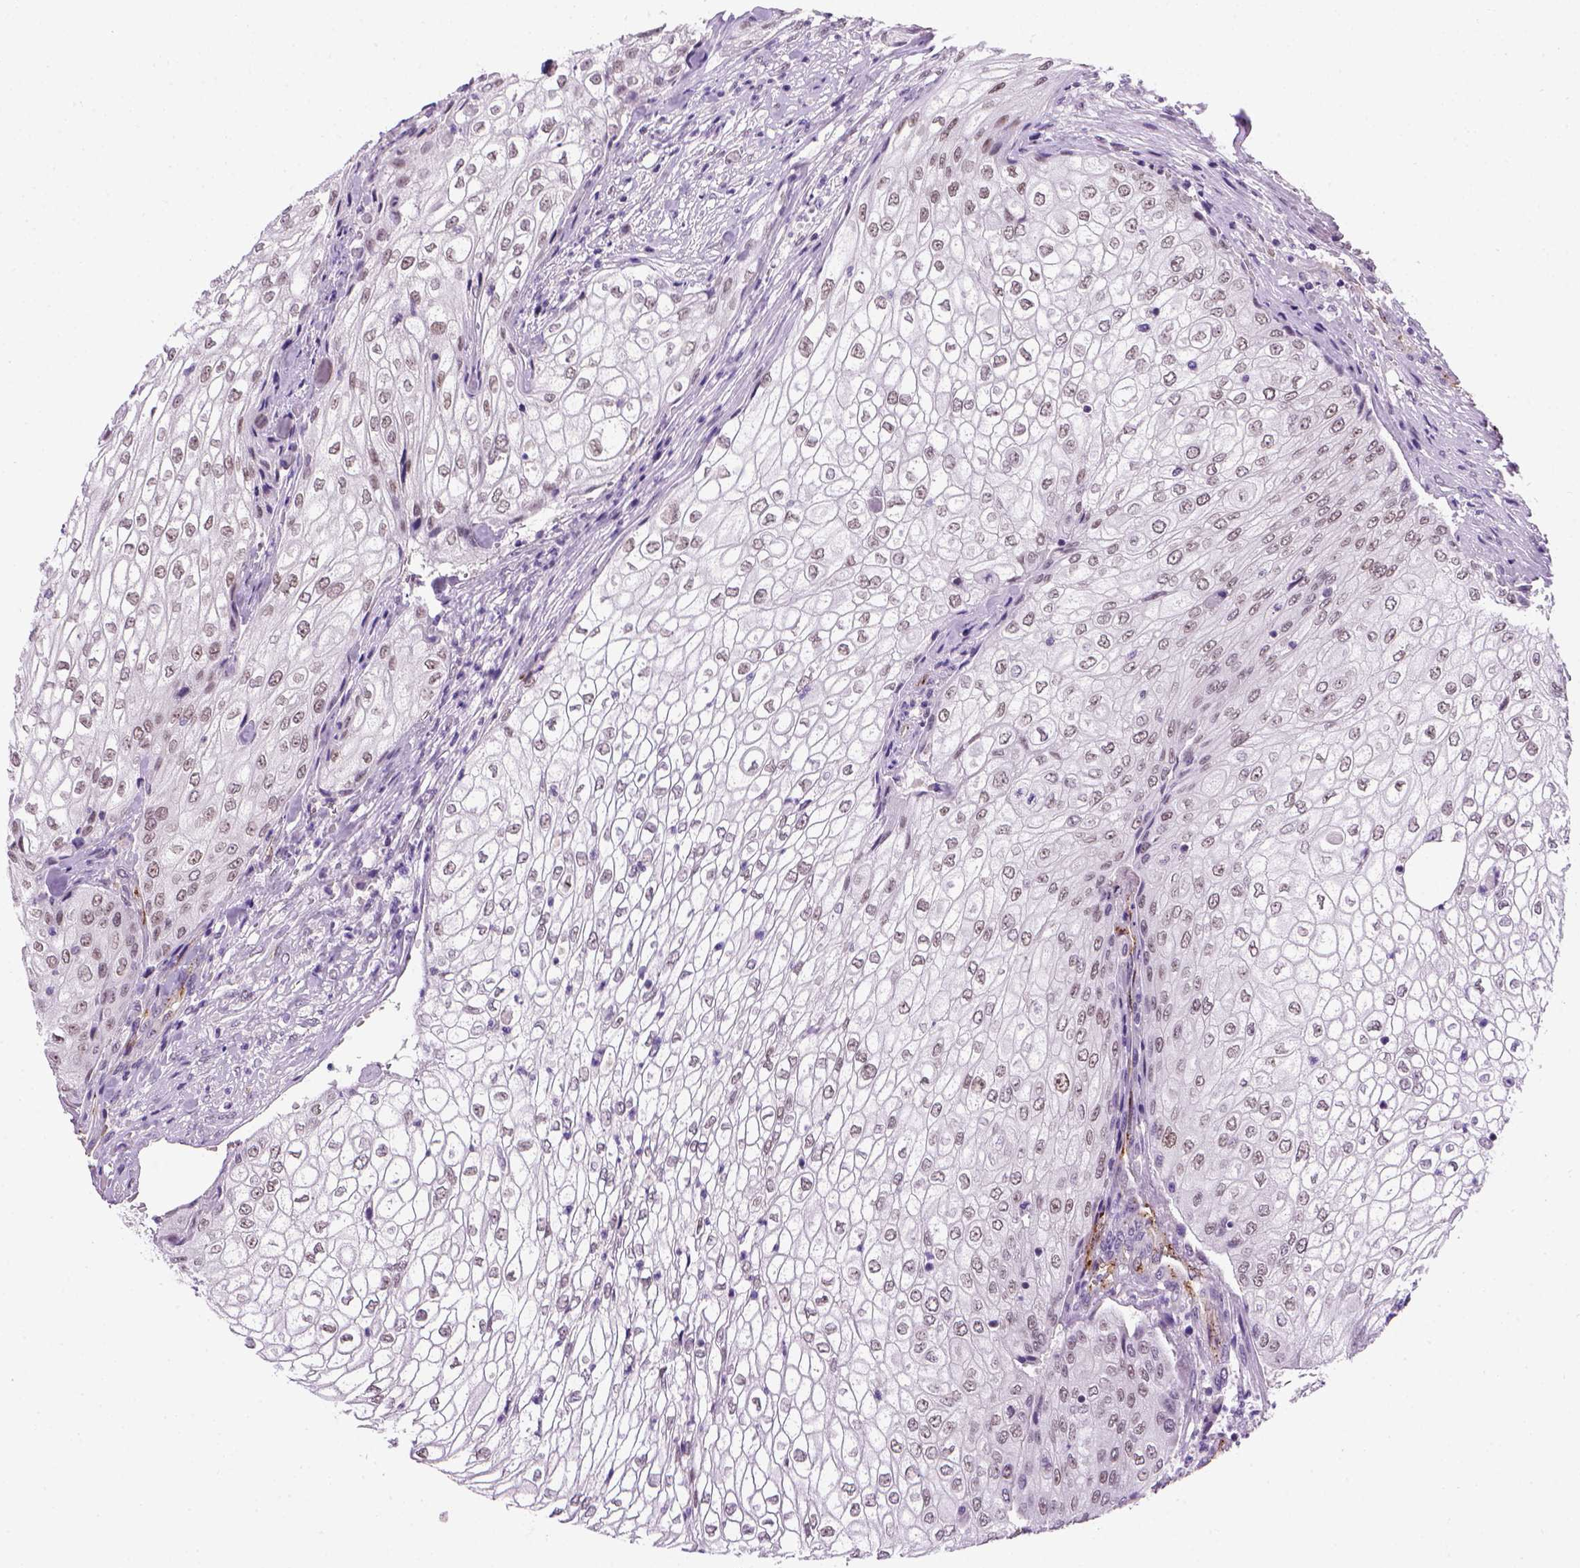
{"staining": {"intensity": "negative", "quantity": "none", "location": "none"}, "tissue": "urothelial cancer", "cell_type": "Tumor cells", "image_type": "cancer", "snomed": [{"axis": "morphology", "description": "Urothelial carcinoma, High grade"}, {"axis": "topography", "description": "Urinary bladder"}], "caption": "This histopathology image is of high-grade urothelial carcinoma stained with immunohistochemistry (IHC) to label a protein in brown with the nuclei are counter-stained blue. There is no staining in tumor cells. (Brightfield microscopy of DAB immunohistochemistry (IHC) at high magnification).", "gene": "VWF", "patient": {"sex": "male", "age": 62}}